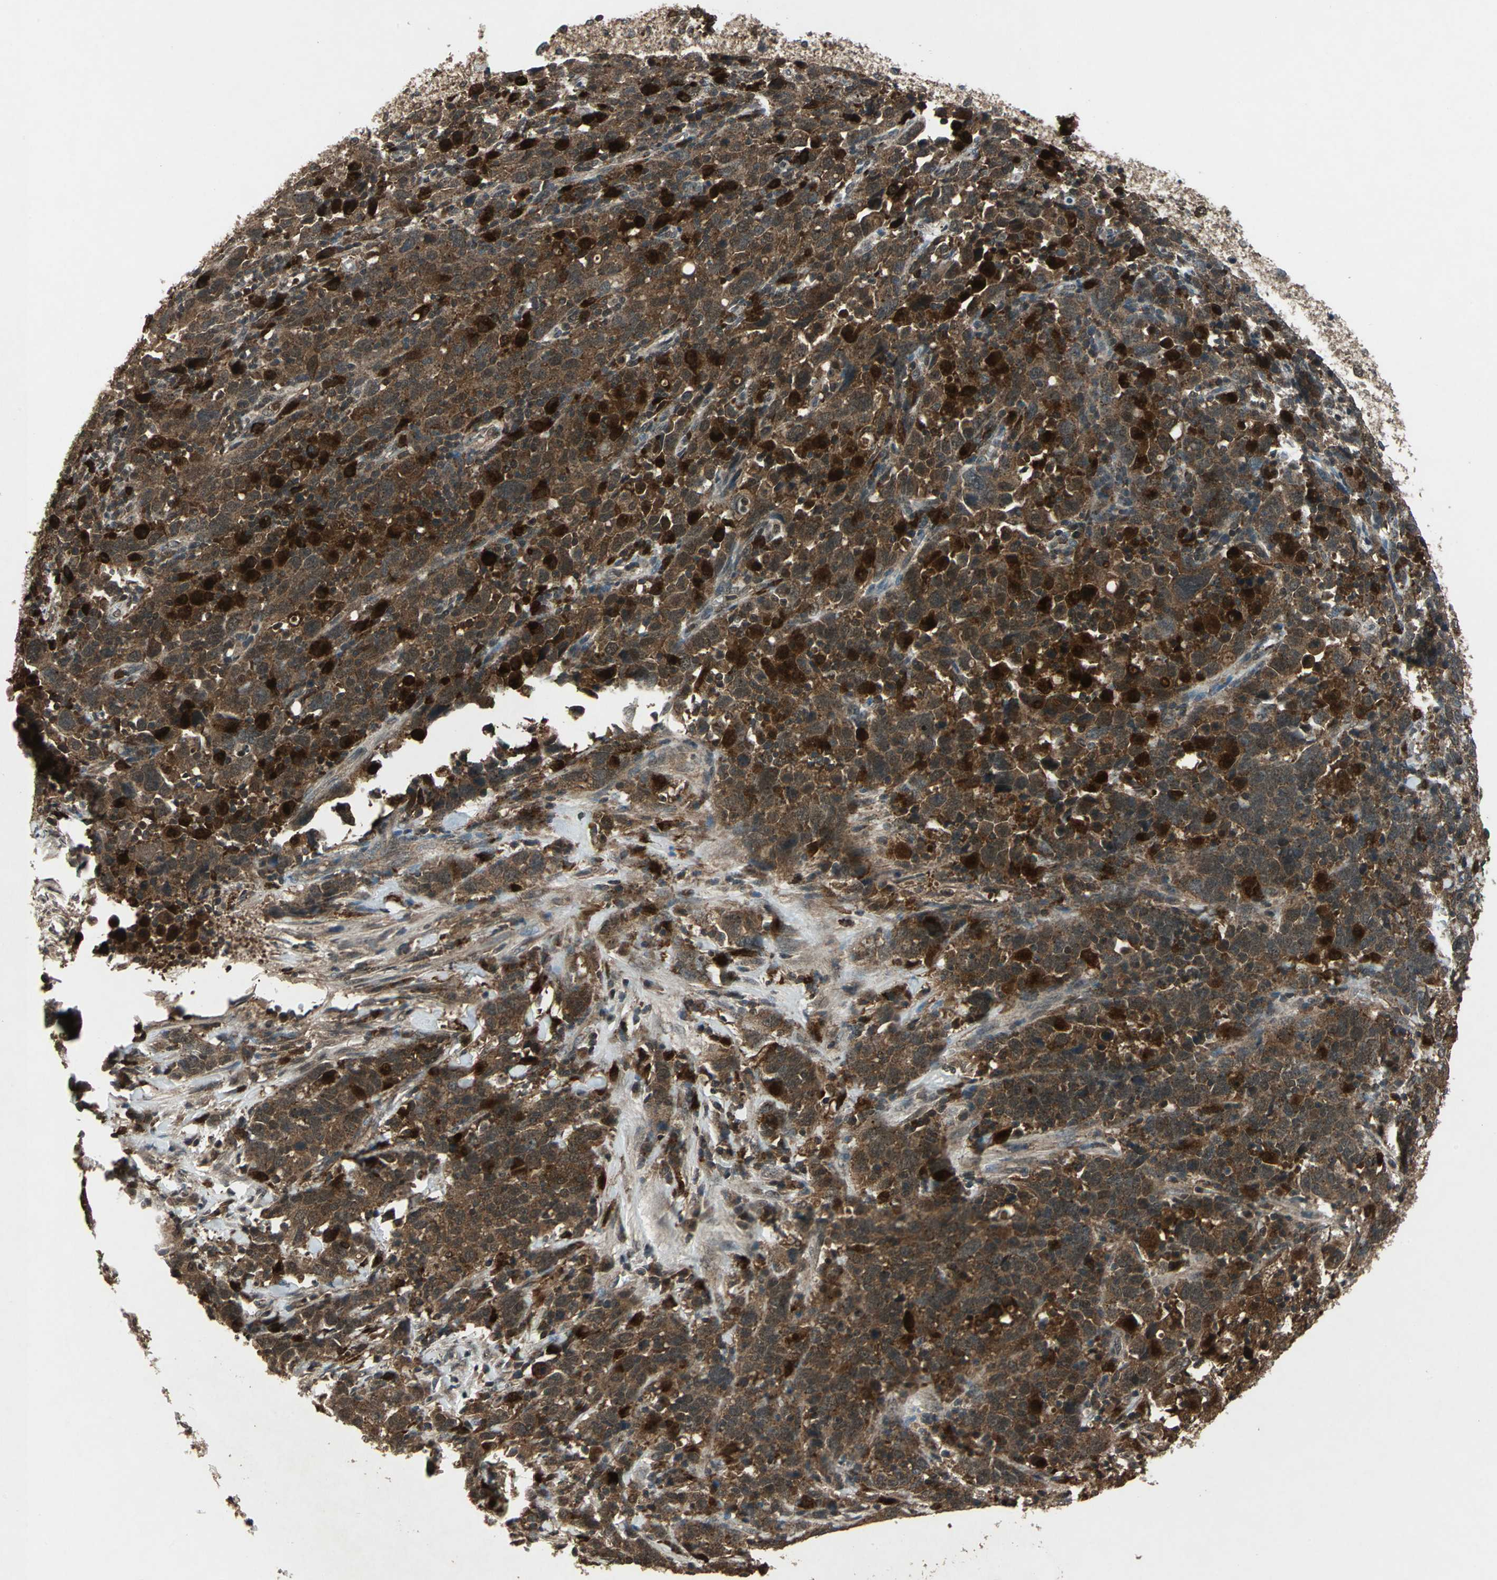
{"staining": {"intensity": "strong", "quantity": ">75%", "location": "cytoplasmic/membranous,nuclear"}, "tissue": "urothelial cancer", "cell_type": "Tumor cells", "image_type": "cancer", "snomed": [{"axis": "morphology", "description": "Urothelial carcinoma, High grade"}, {"axis": "topography", "description": "Urinary bladder"}], "caption": "This histopathology image reveals IHC staining of human high-grade urothelial carcinoma, with high strong cytoplasmic/membranous and nuclear positivity in approximately >75% of tumor cells.", "gene": "PYCARD", "patient": {"sex": "male", "age": 61}}